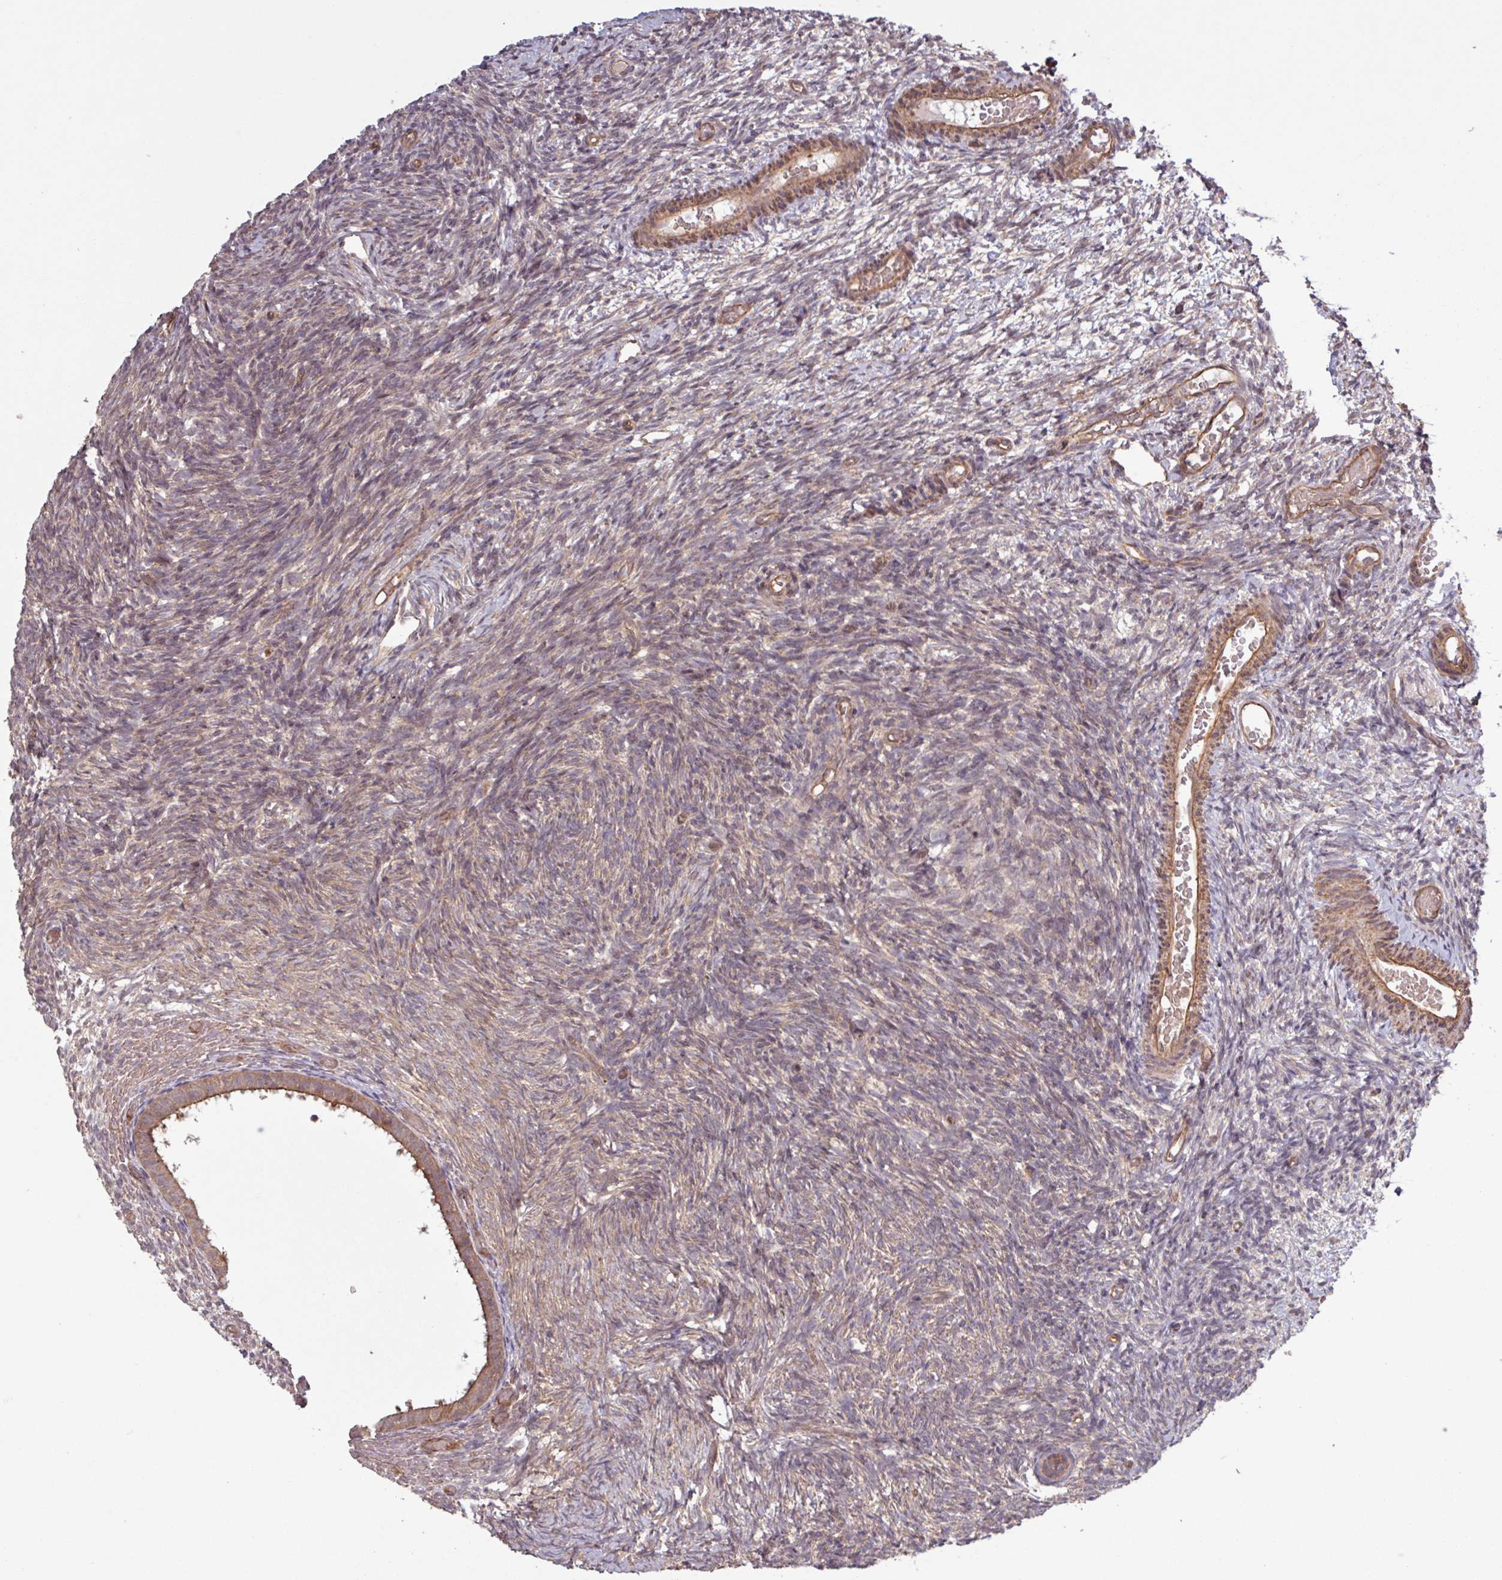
{"staining": {"intensity": "weak", "quantity": "25%-75%", "location": "cytoplasmic/membranous"}, "tissue": "ovary", "cell_type": "Ovarian stroma cells", "image_type": "normal", "snomed": [{"axis": "morphology", "description": "Normal tissue, NOS"}, {"axis": "topography", "description": "Ovary"}], "caption": "IHC histopathology image of benign ovary stained for a protein (brown), which shows low levels of weak cytoplasmic/membranous expression in about 25%-75% of ovarian stroma cells.", "gene": "TRABD2A", "patient": {"sex": "female", "age": 39}}